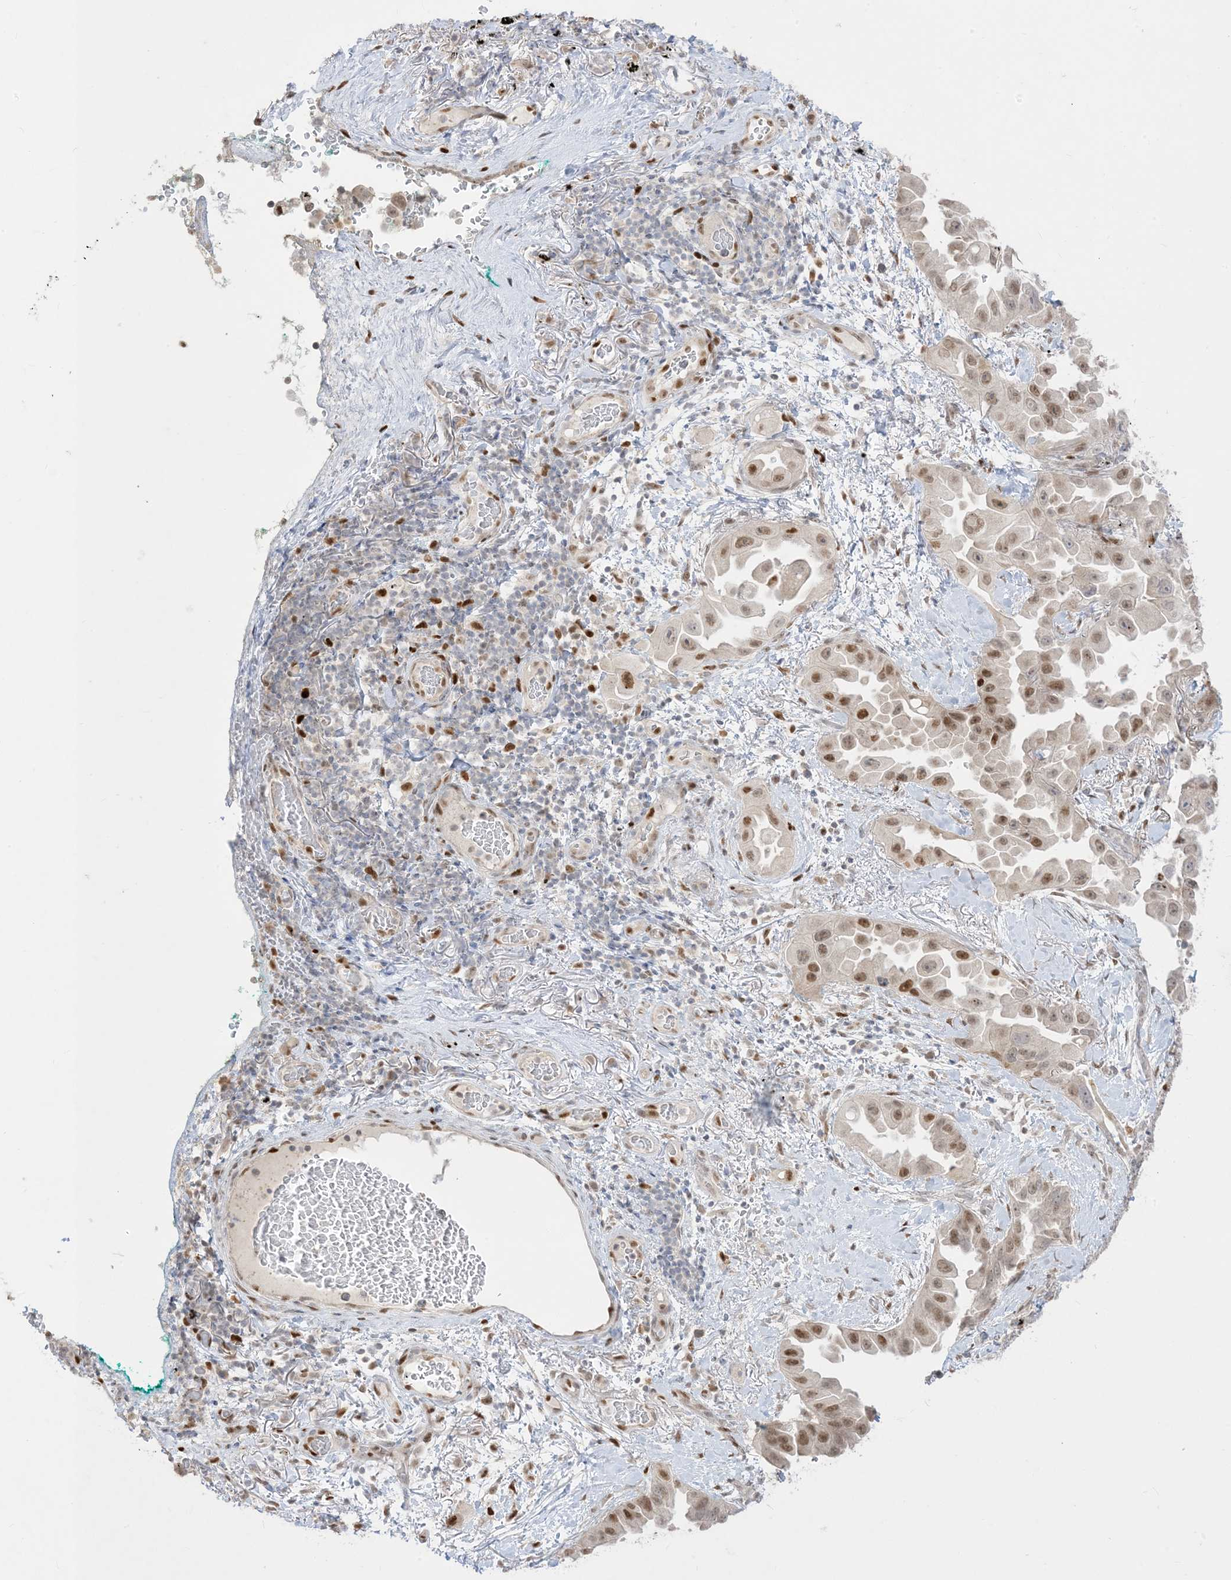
{"staining": {"intensity": "moderate", "quantity": ">75%", "location": "nuclear"}, "tissue": "lung cancer", "cell_type": "Tumor cells", "image_type": "cancer", "snomed": [{"axis": "morphology", "description": "Adenocarcinoma, NOS"}, {"axis": "topography", "description": "Lung"}], "caption": "Adenocarcinoma (lung) stained for a protein demonstrates moderate nuclear positivity in tumor cells.", "gene": "BHLHE40", "patient": {"sex": "female", "age": 67}}